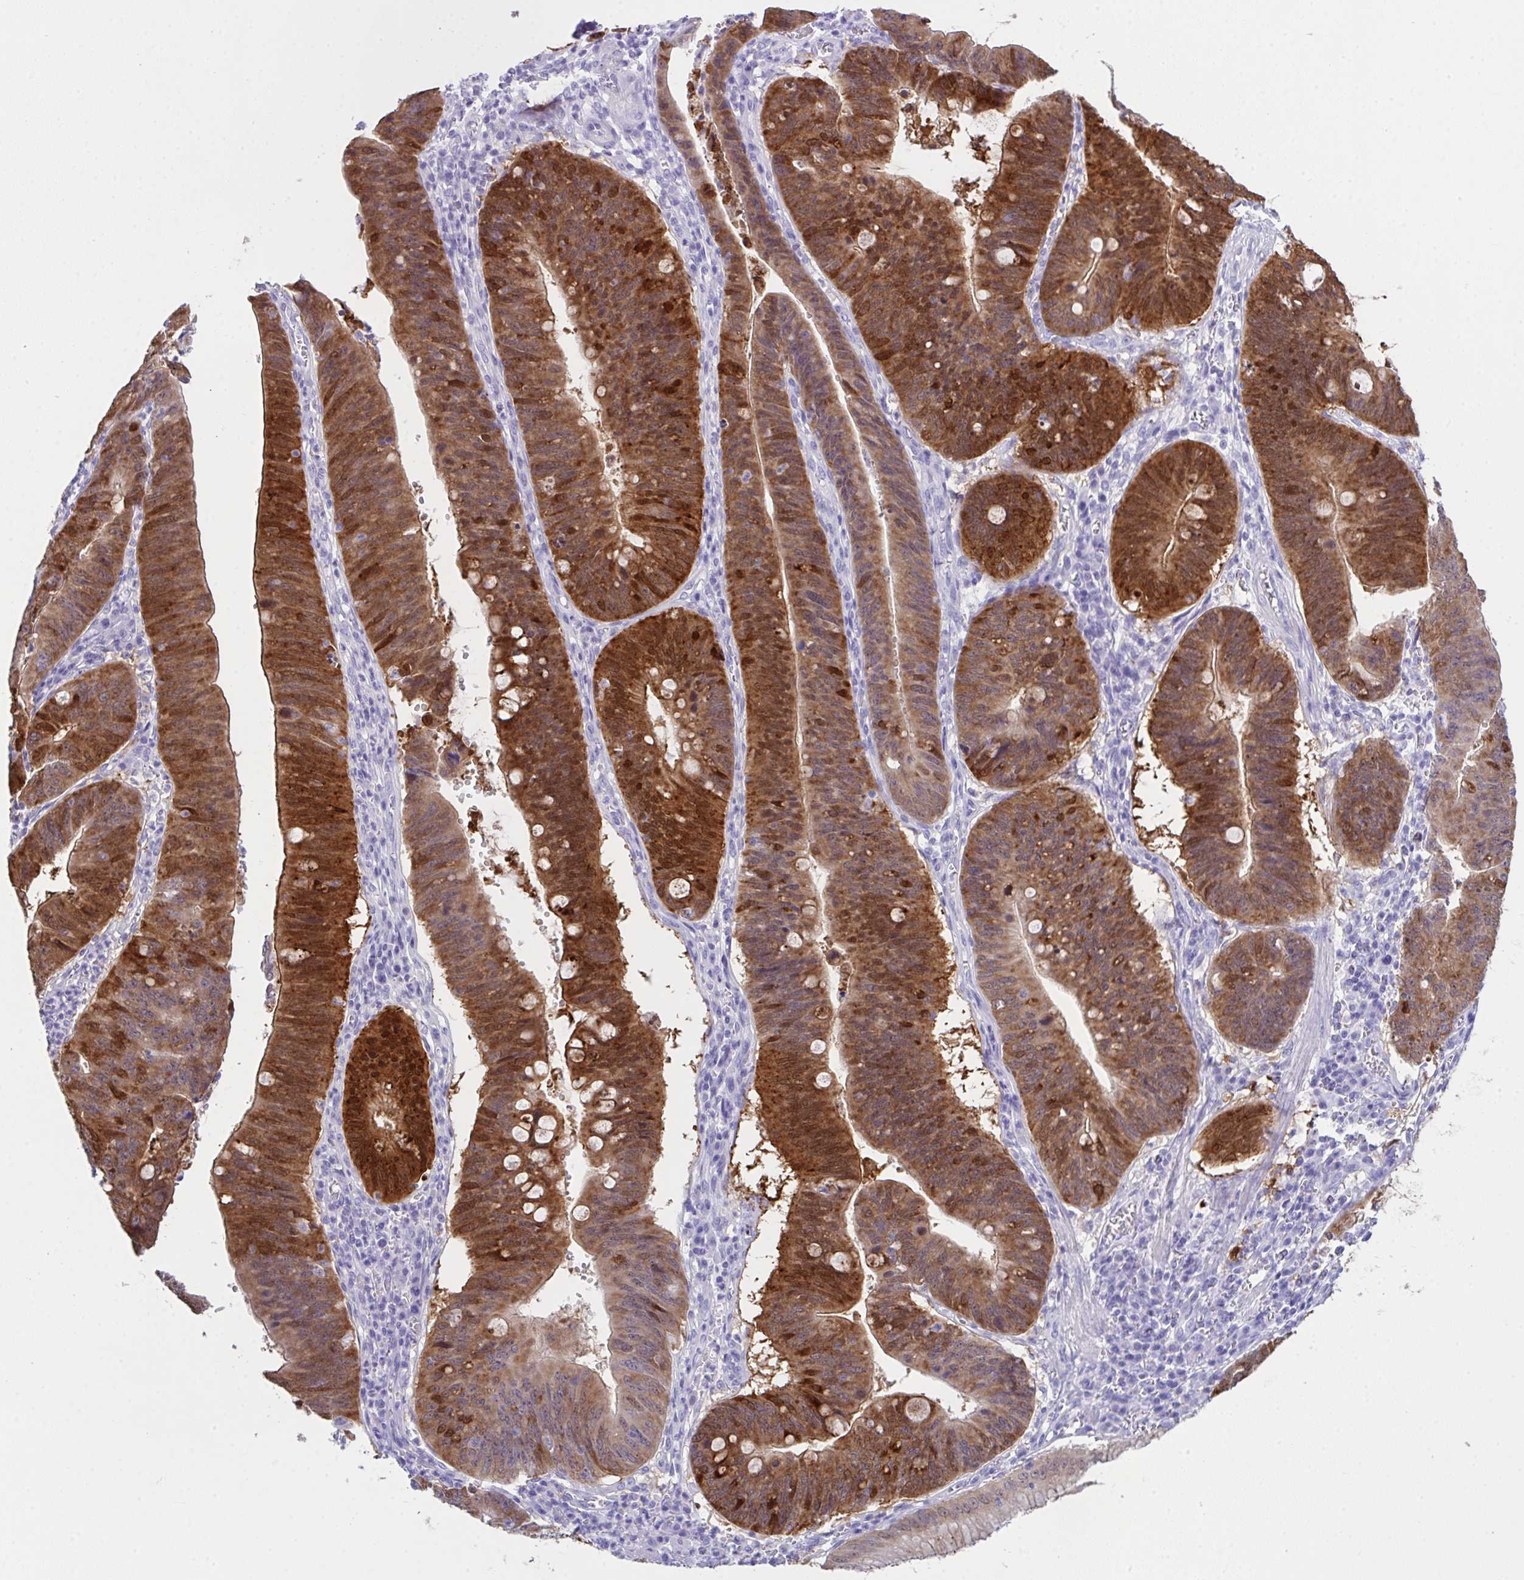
{"staining": {"intensity": "strong", "quantity": ">75%", "location": "cytoplasmic/membranous"}, "tissue": "stomach cancer", "cell_type": "Tumor cells", "image_type": "cancer", "snomed": [{"axis": "morphology", "description": "Adenocarcinoma, NOS"}, {"axis": "topography", "description": "Stomach"}], "caption": "High-magnification brightfield microscopy of stomach cancer stained with DAB (brown) and counterstained with hematoxylin (blue). tumor cells exhibit strong cytoplasmic/membranous staining is present in approximately>75% of cells.", "gene": "LGALS4", "patient": {"sex": "male", "age": 59}}